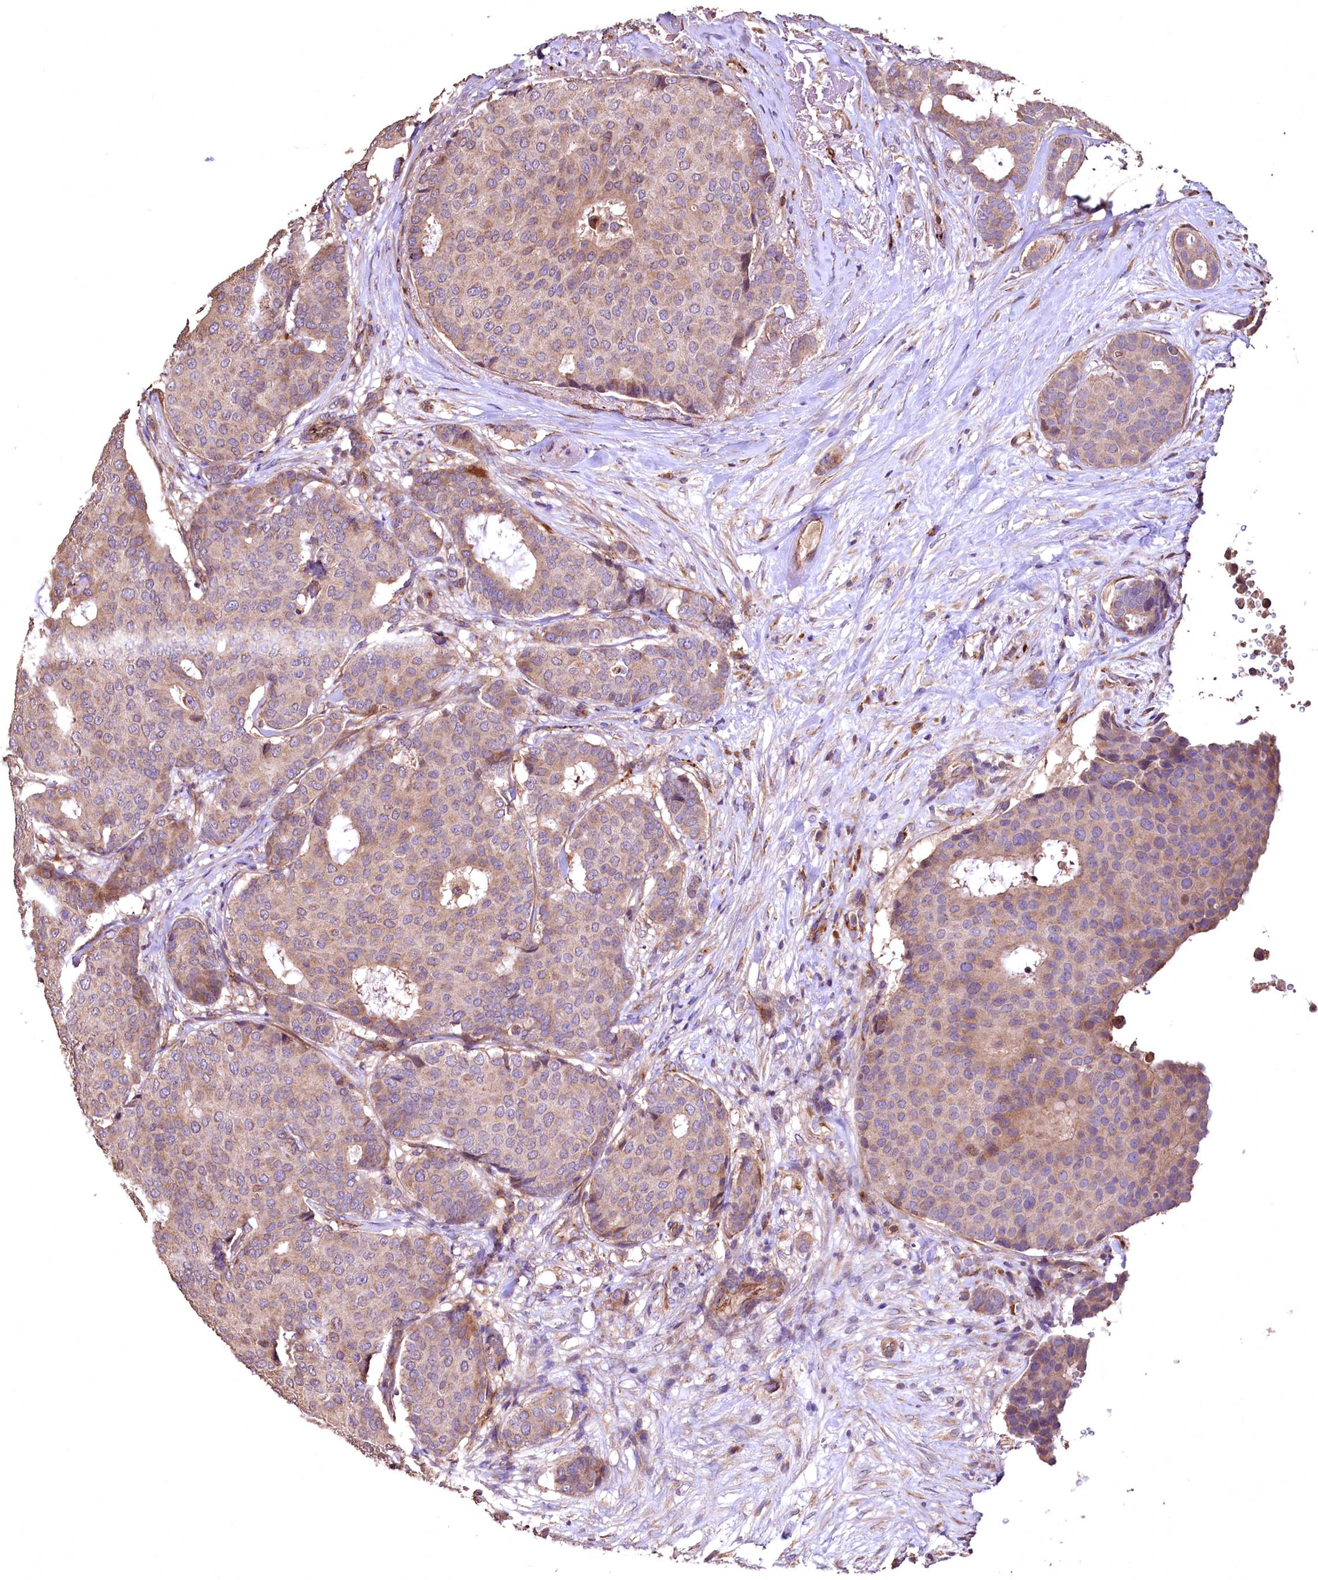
{"staining": {"intensity": "moderate", "quantity": ">75%", "location": "cytoplasmic/membranous"}, "tissue": "breast cancer", "cell_type": "Tumor cells", "image_type": "cancer", "snomed": [{"axis": "morphology", "description": "Duct carcinoma"}, {"axis": "topography", "description": "Breast"}], "caption": "Immunohistochemistry histopathology image of neoplastic tissue: human intraductal carcinoma (breast) stained using immunohistochemistry shows medium levels of moderate protein expression localized specifically in the cytoplasmic/membranous of tumor cells, appearing as a cytoplasmic/membranous brown color.", "gene": "RASSF1", "patient": {"sex": "female", "age": 75}}